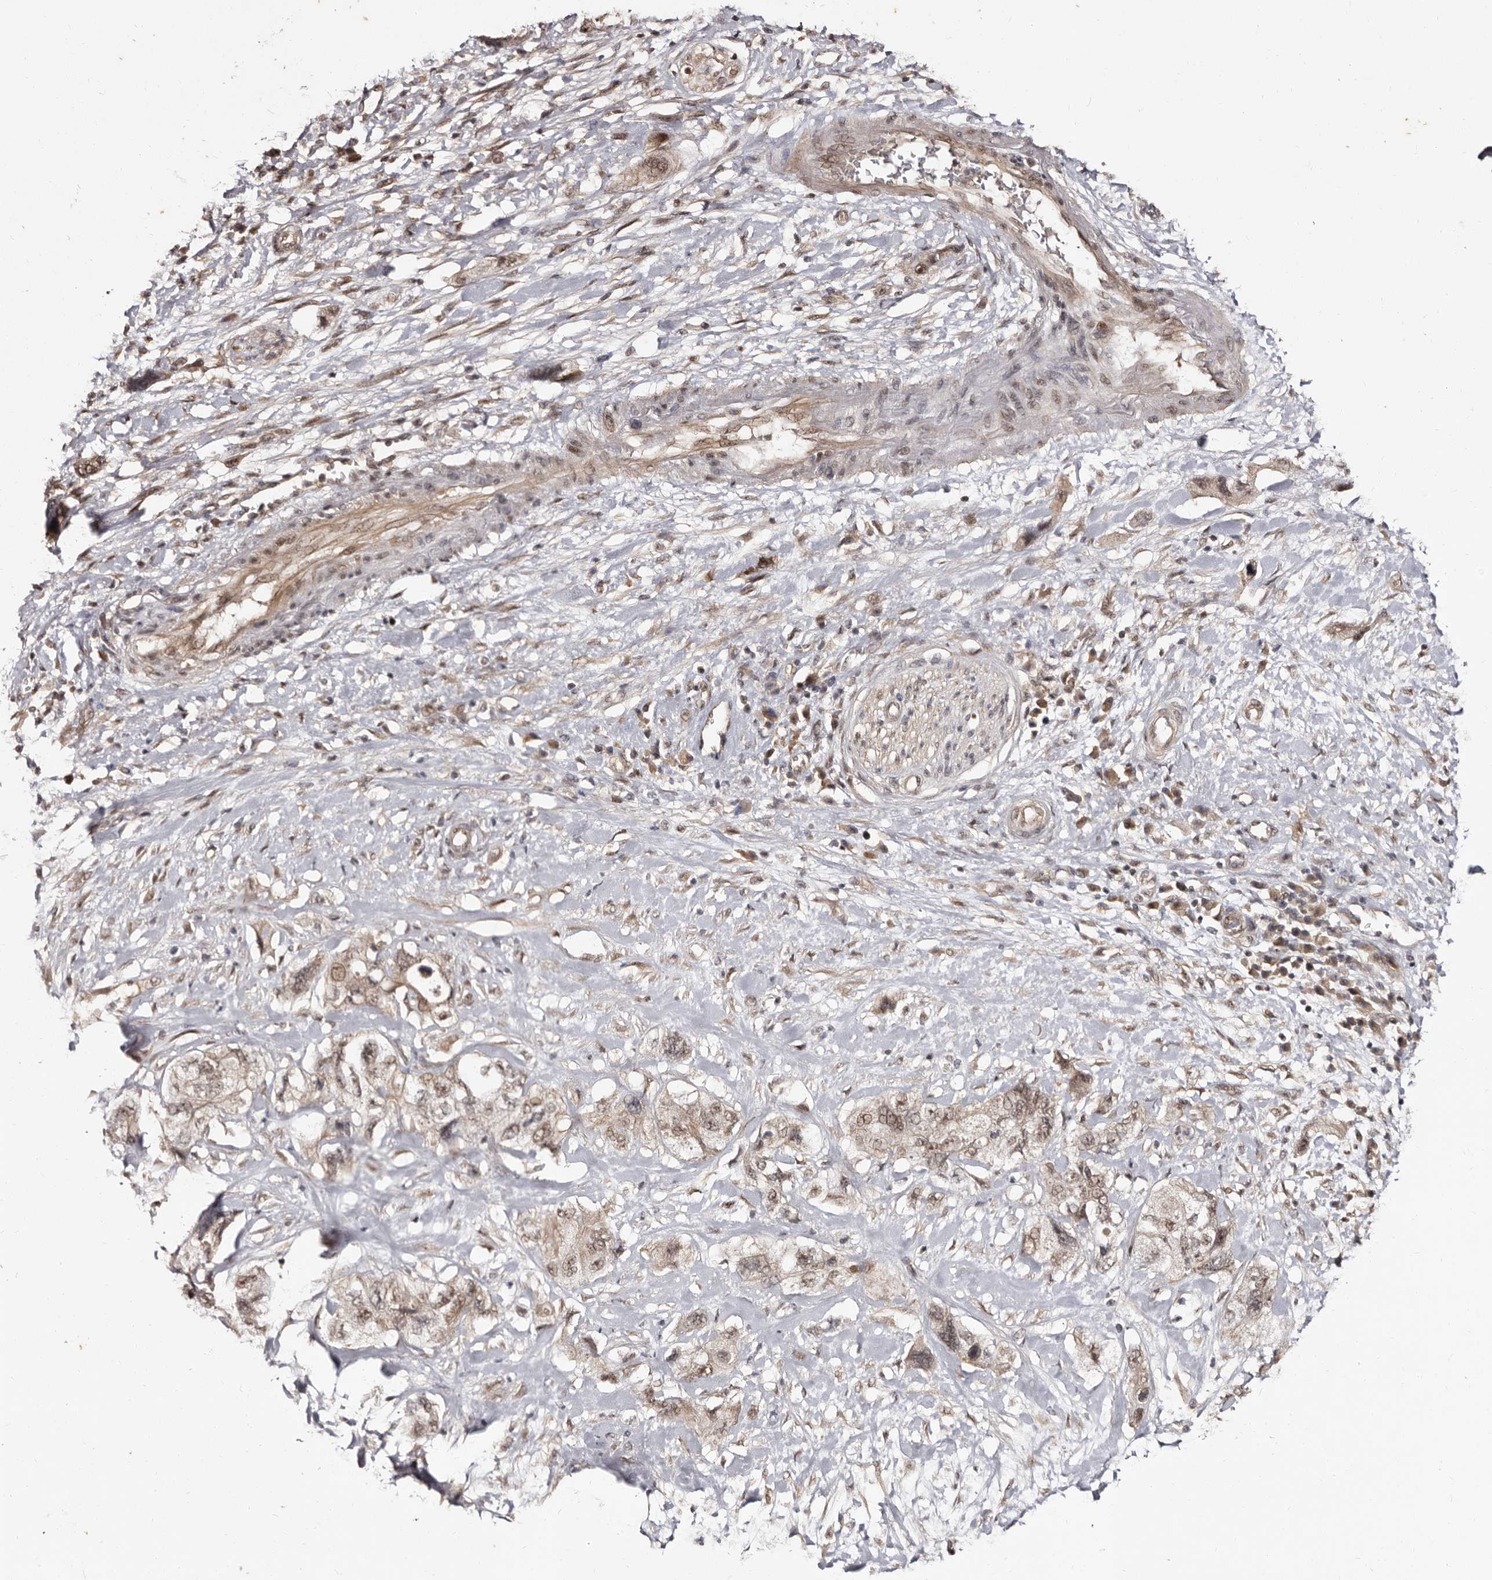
{"staining": {"intensity": "weak", "quantity": ">75%", "location": "cytoplasmic/membranous,nuclear"}, "tissue": "pancreatic cancer", "cell_type": "Tumor cells", "image_type": "cancer", "snomed": [{"axis": "morphology", "description": "Adenocarcinoma, NOS"}, {"axis": "topography", "description": "Pancreas"}], "caption": "This histopathology image demonstrates immunohistochemistry staining of adenocarcinoma (pancreatic), with low weak cytoplasmic/membranous and nuclear expression in about >75% of tumor cells.", "gene": "TBC1D22B", "patient": {"sex": "female", "age": 73}}